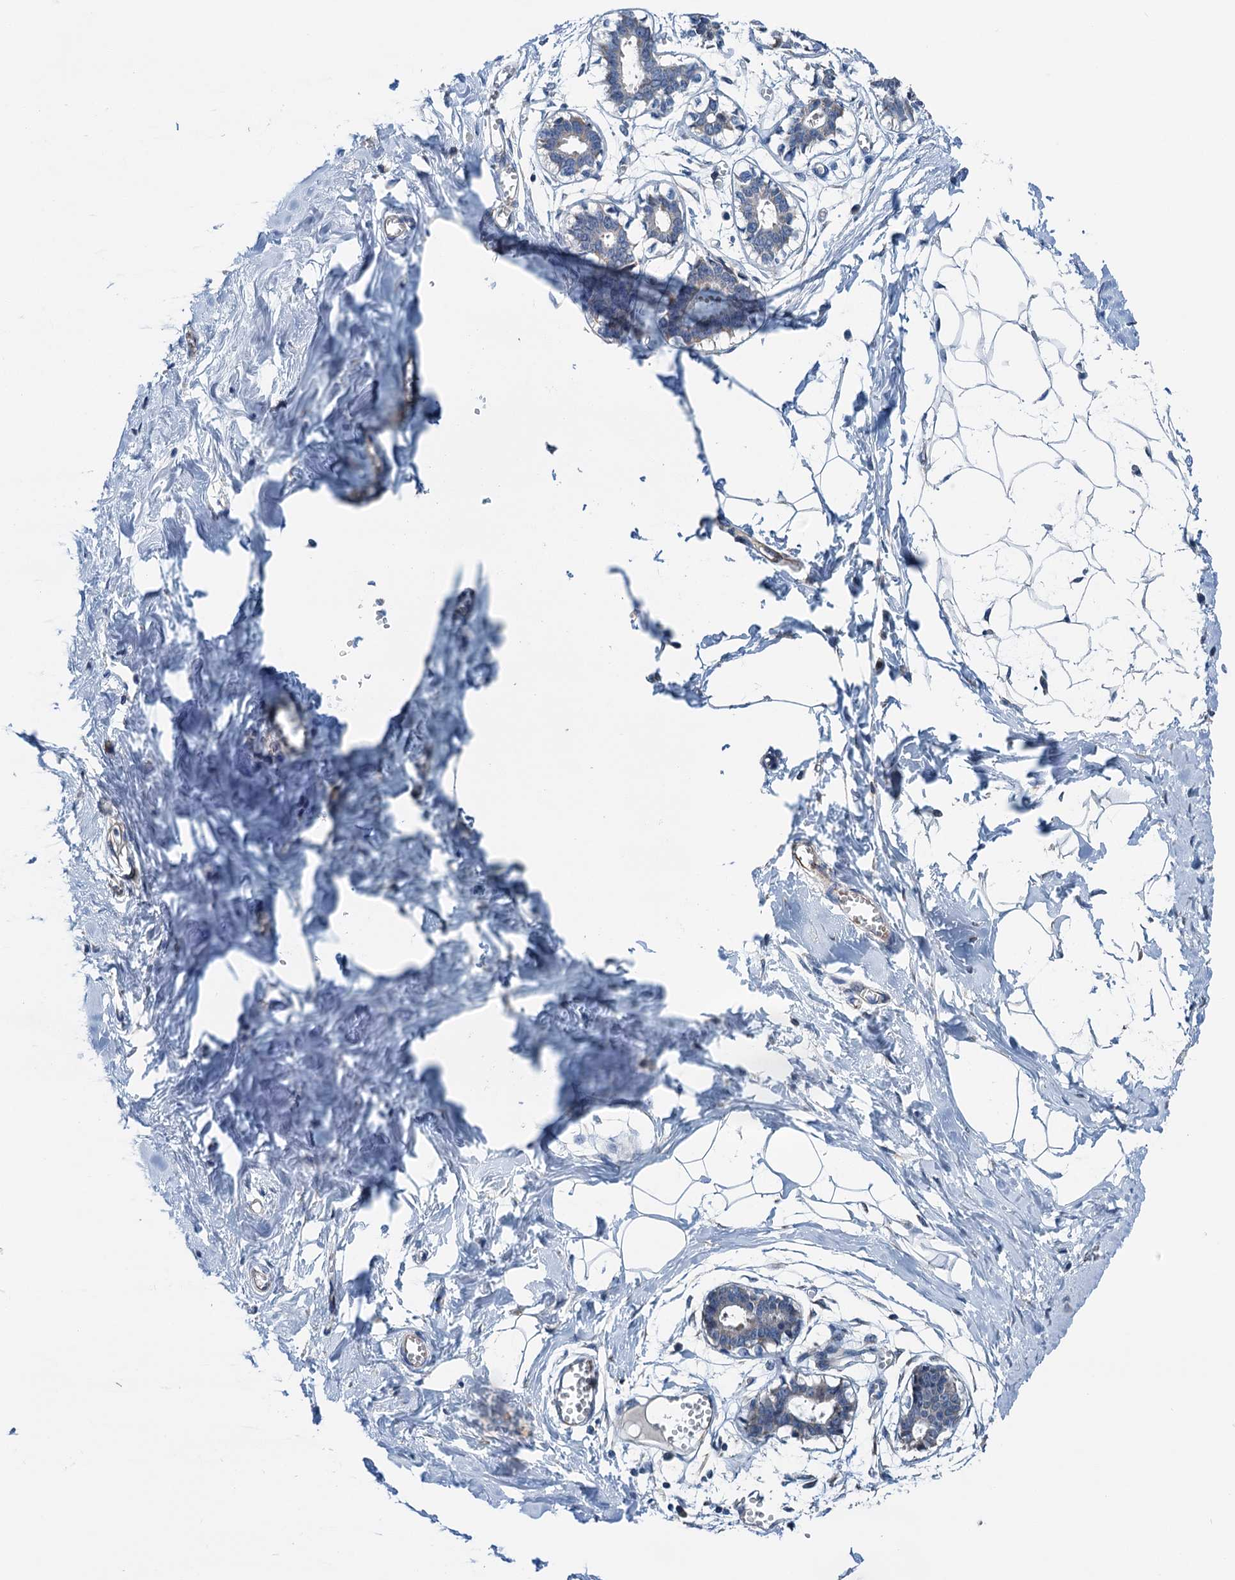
{"staining": {"intensity": "negative", "quantity": "none", "location": "none"}, "tissue": "breast", "cell_type": "Adipocytes", "image_type": "normal", "snomed": [{"axis": "morphology", "description": "Normal tissue, NOS"}, {"axis": "topography", "description": "Breast"}], "caption": "Immunohistochemical staining of unremarkable human breast reveals no significant staining in adipocytes. Nuclei are stained in blue.", "gene": "ELAC1", "patient": {"sex": "female", "age": 27}}